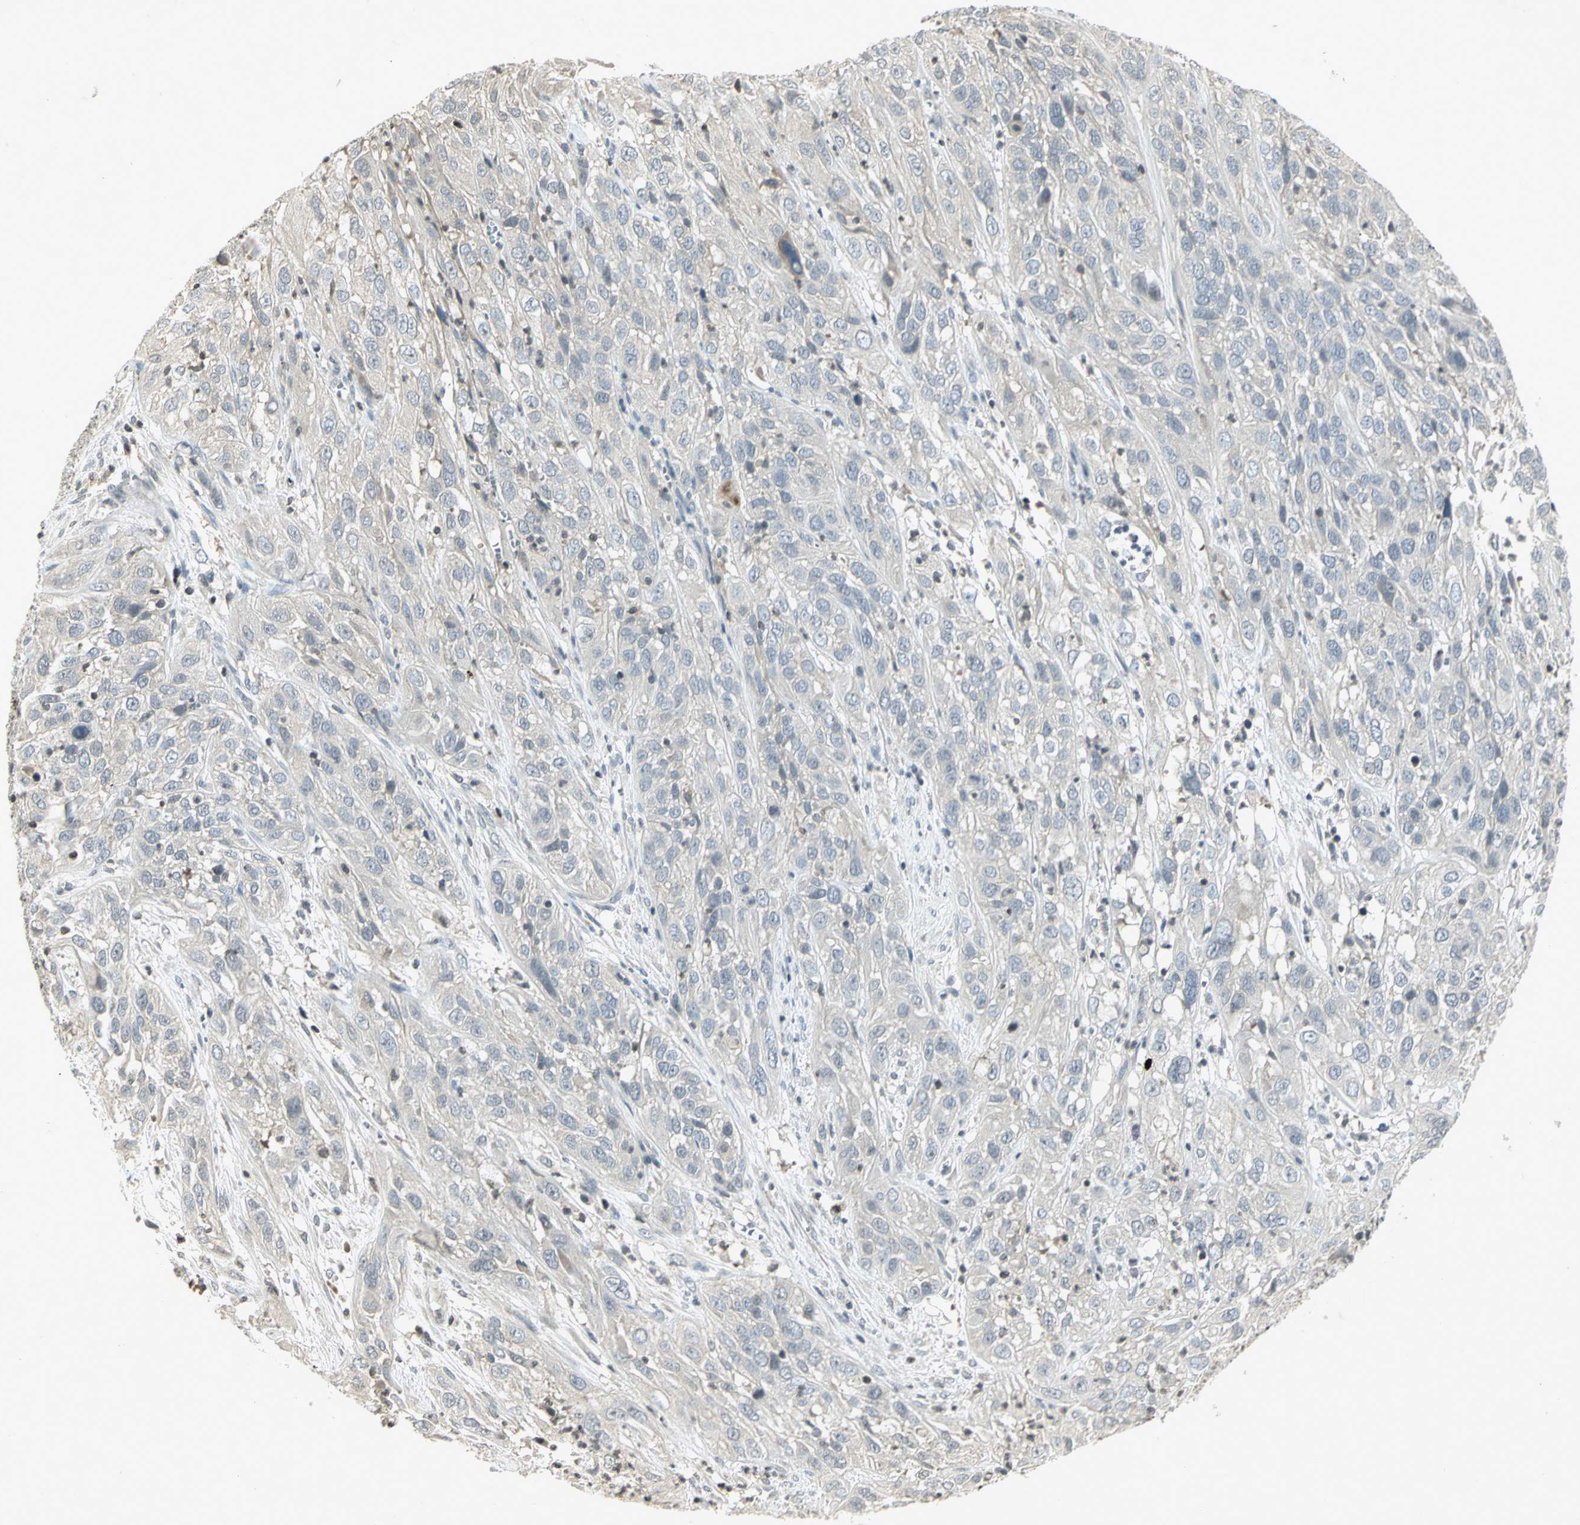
{"staining": {"intensity": "negative", "quantity": "none", "location": "none"}, "tissue": "cervical cancer", "cell_type": "Tumor cells", "image_type": "cancer", "snomed": [{"axis": "morphology", "description": "Squamous cell carcinoma, NOS"}, {"axis": "topography", "description": "Cervix"}], "caption": "A micrograph of cervical cancer (squamous cell carcinoma) stained for a protein shows no brown staining in tumor cells.", "gene": "IL16", "patient": {"sex": "female", "age": 32}}